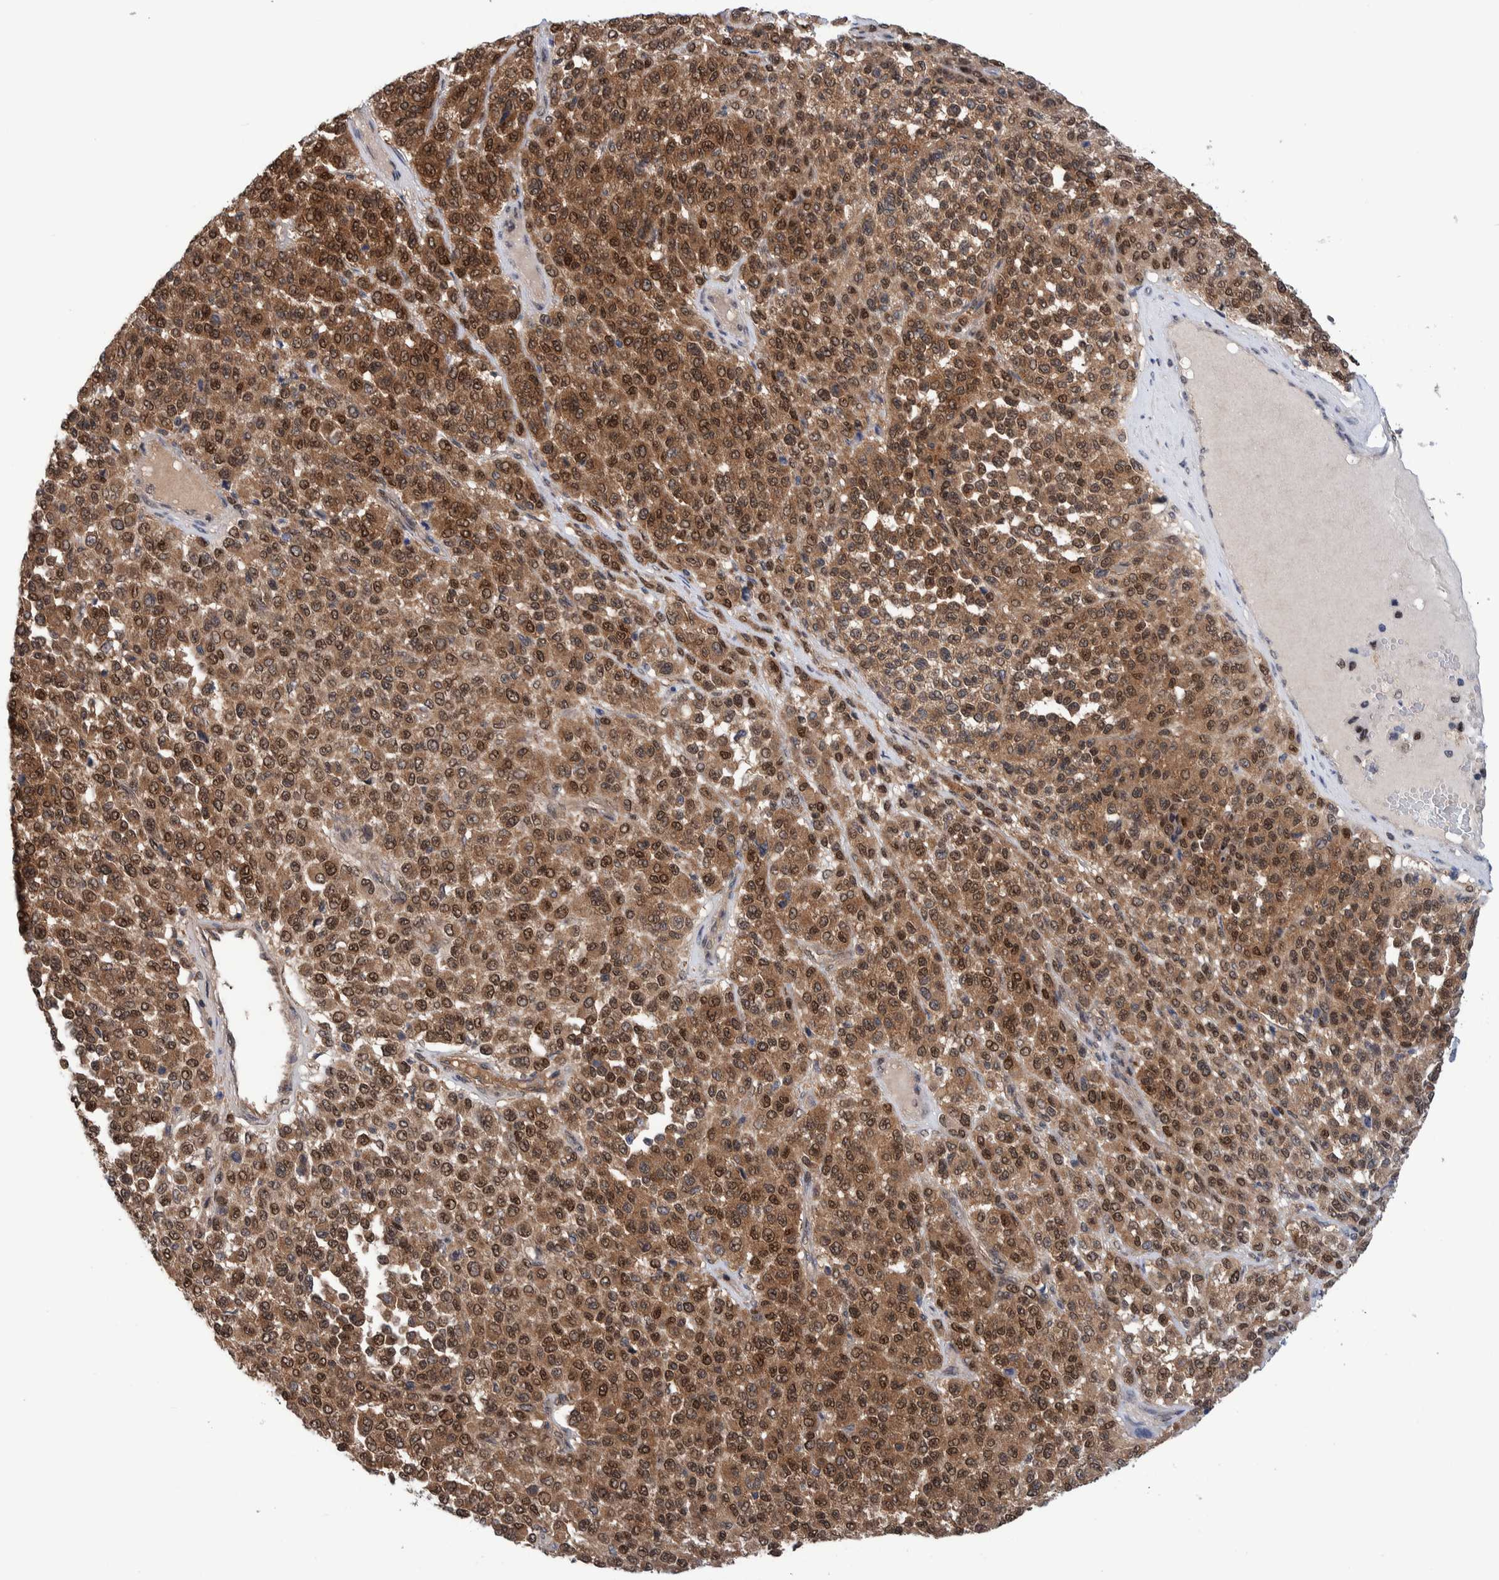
{"staining": {"intensity": "moderate", "quantity": ">75%", "location": "cytoplasmic/membranous,nuclear"}, "tissue": "melanoma", "cell_type": "Tumor cells", "image_type": "cancer", "snomed": [{"axis": "morphology", "description": "Malignant melanoma, Metastatic site"}, {"axis": "topography", "description": "Pancreas"}], "caption": "A medium amount of moderate cytoplasmic/membranous and nuclear expression is present in approximately >75% of tumor cells in melanoma tissue.", "gene": "PFAS", "patient": {"sex": "female", "age": 30}}